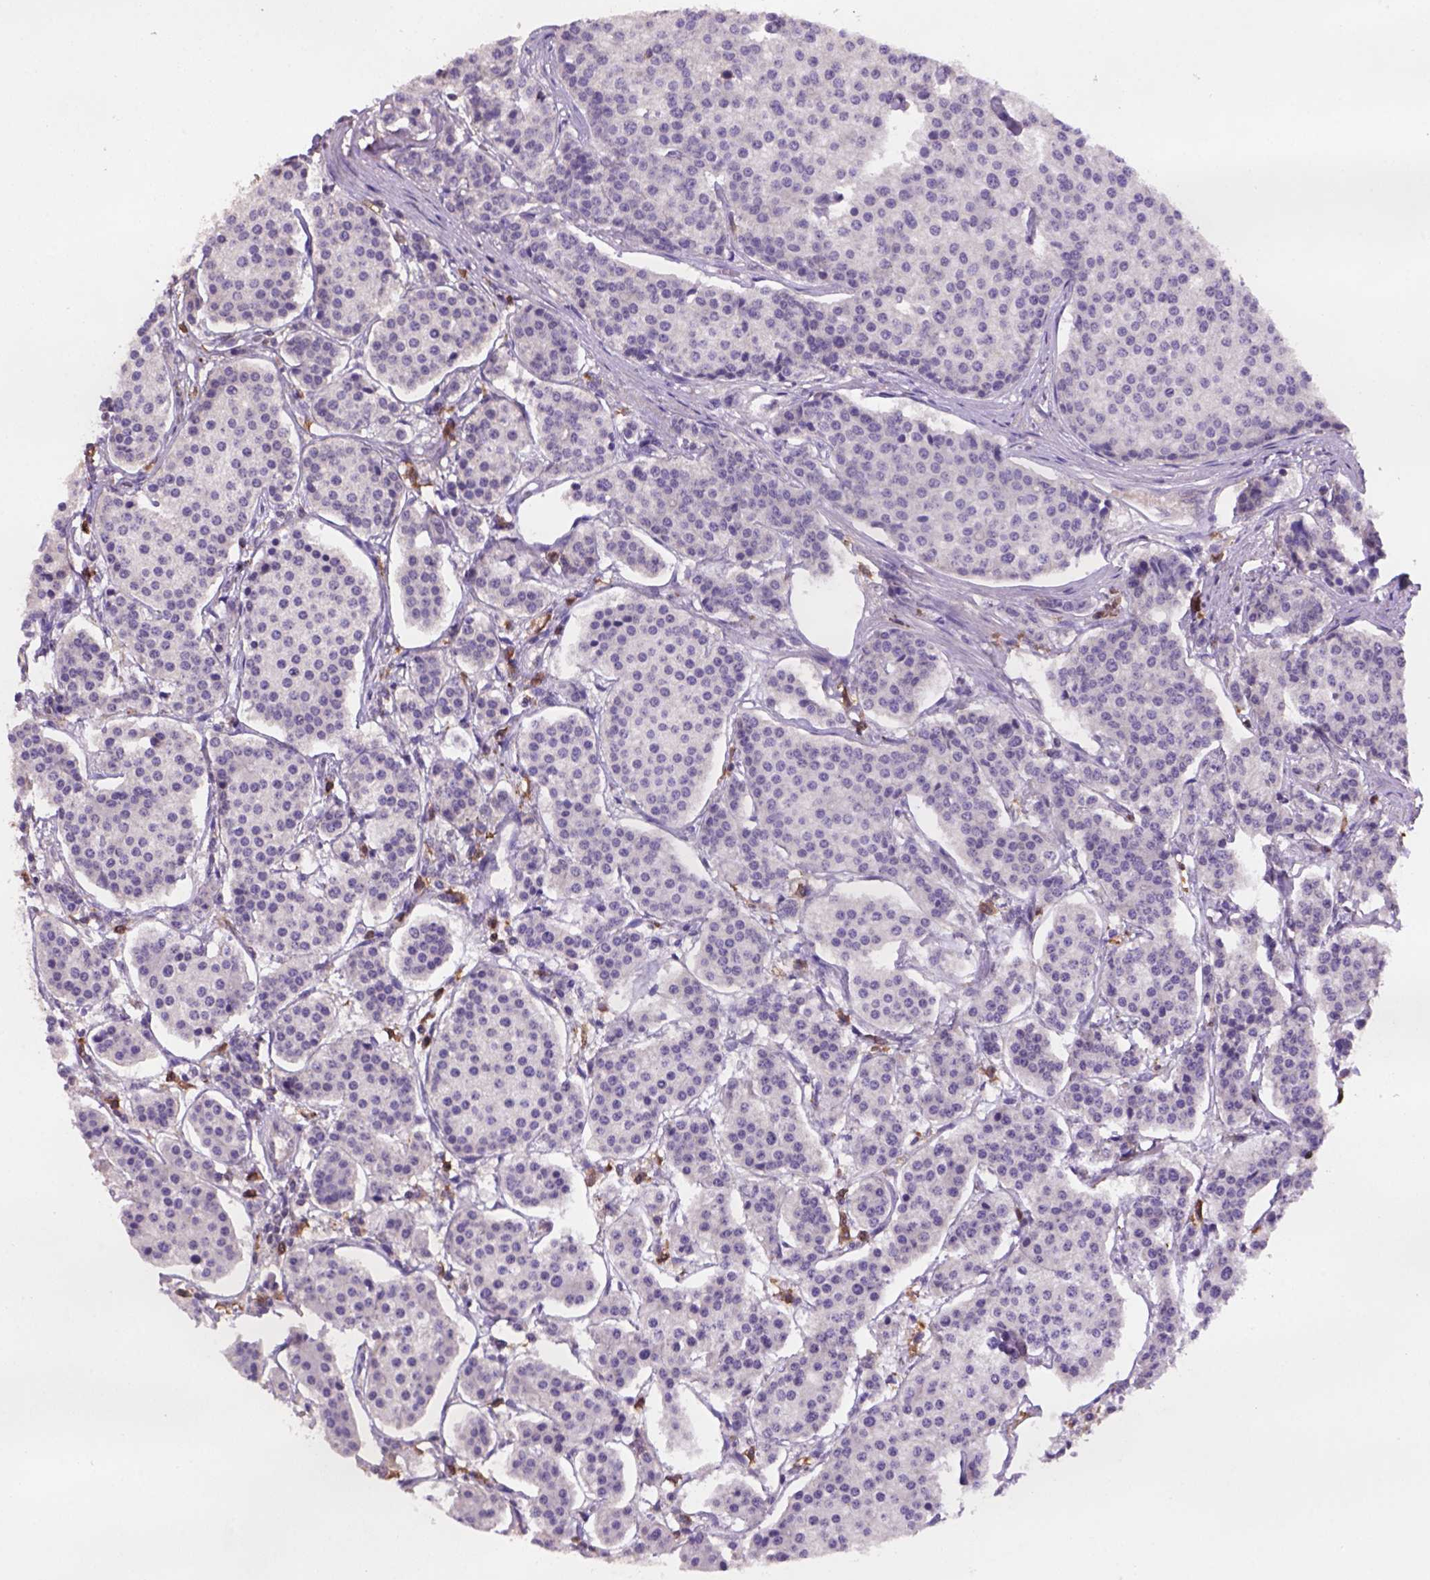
{"staining": {"intensity": "weak", "quantity": "<25%", "location": "cytoplasmic/membranous"}, "tissue": "carcinoid", "cell_type": "Tumor cells", "image_type": "cancer", "snomed": [{"axis": "morphology", "description": "Carcinoid, malignant, NOS"}, {"axis": "topography", "description": "Small intestine"}], "caption": "Tumor cells are negative for protein expression in human carcinoid.", "gene": "SCML4", "patient": {"sex": "female", "age": 65}}